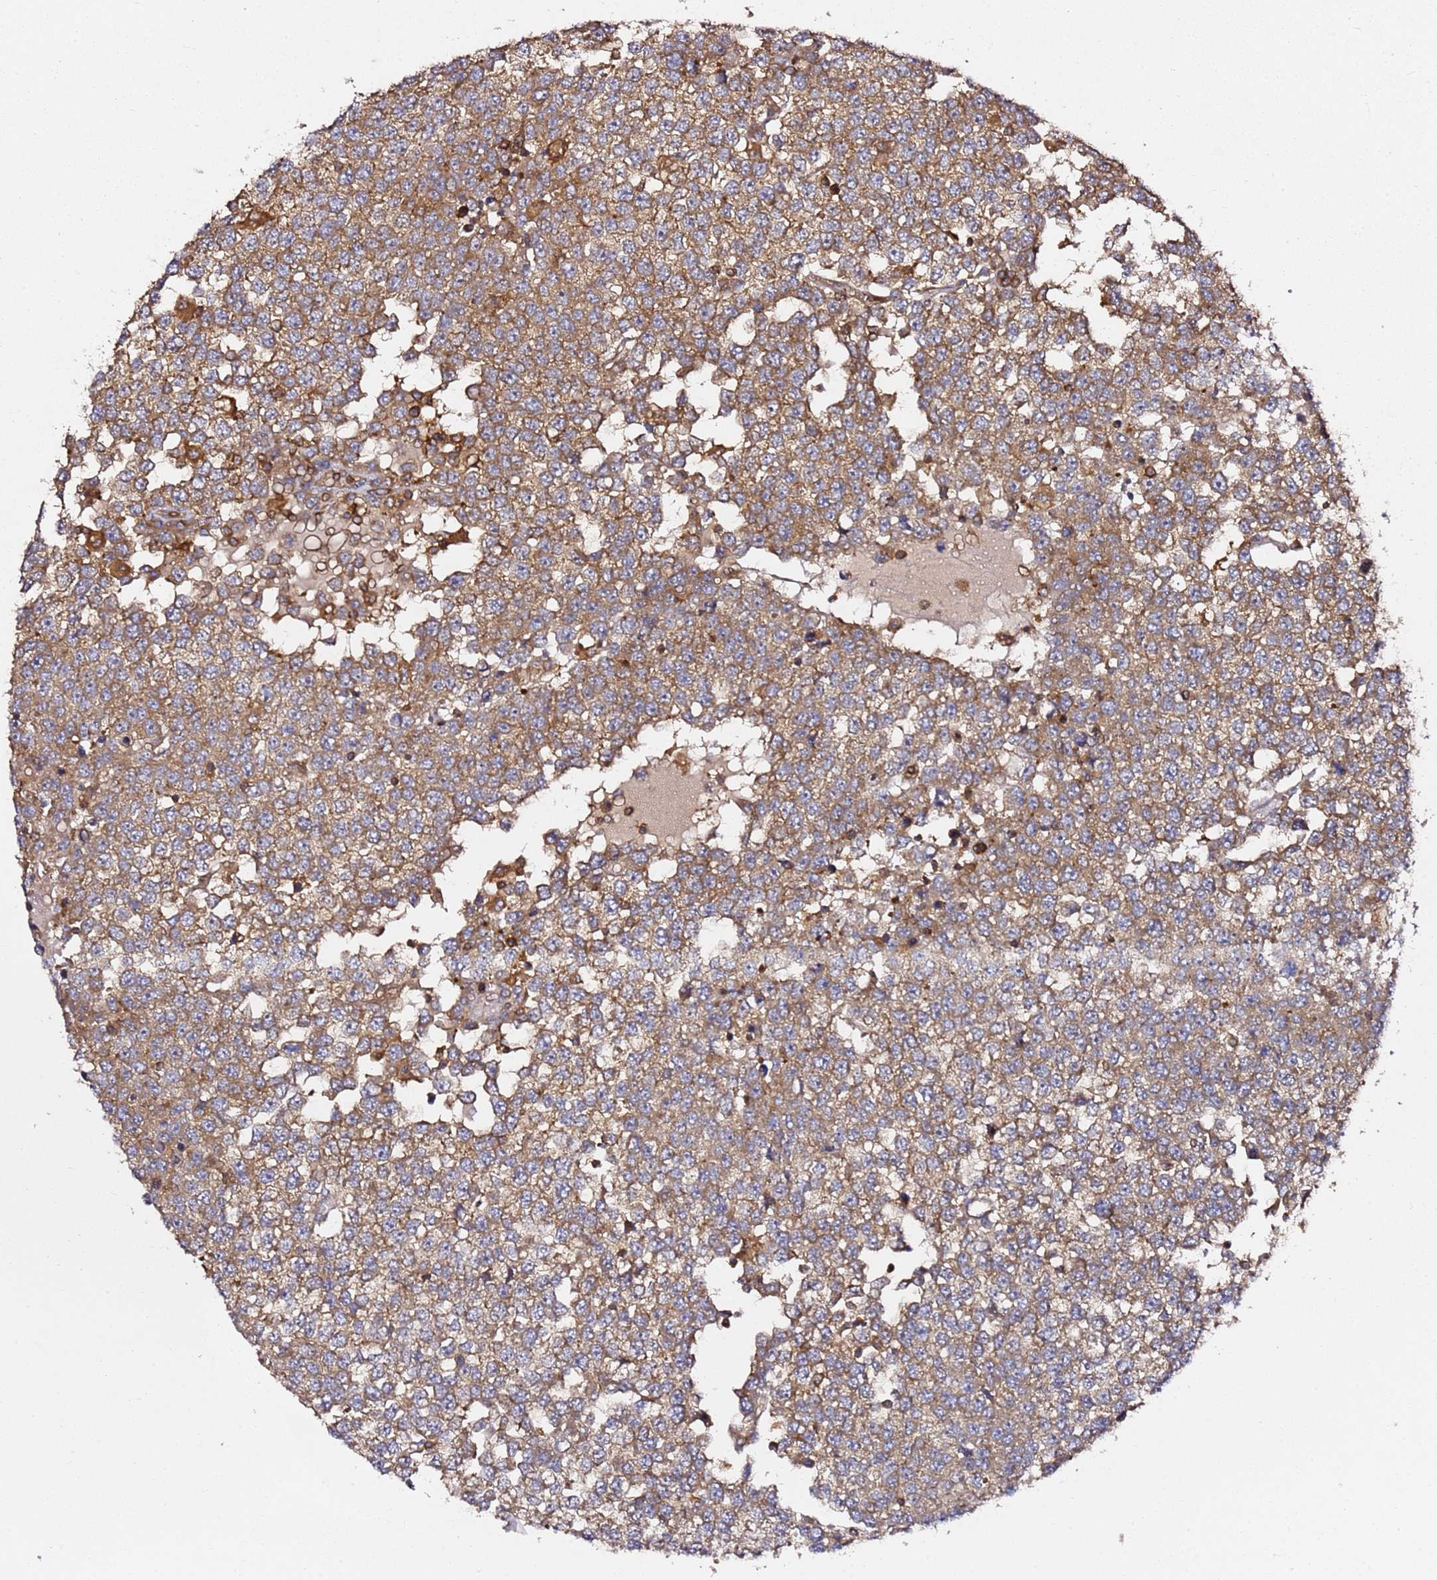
{"staining": {"intensity": "moderate", "quantity": ">75%", "location": "cytoplasmic/membranous"}, "tissue": "testis cancer", "cell_type": "Tumor cells", "image_type": "cancer", "snomed": [{"axis": "morphology", "description": "Seminoma, NOS"}, {"axis": "topography", "description": "Testis"}], "caption": "Testis seminoma stained with immunohistochemistry exhibits moderate cytoplasmic/membranous expression in approximately >75% of tumor cells.", "gene": "PRMT7", "patient": {"sex": "male", "age": 65}}